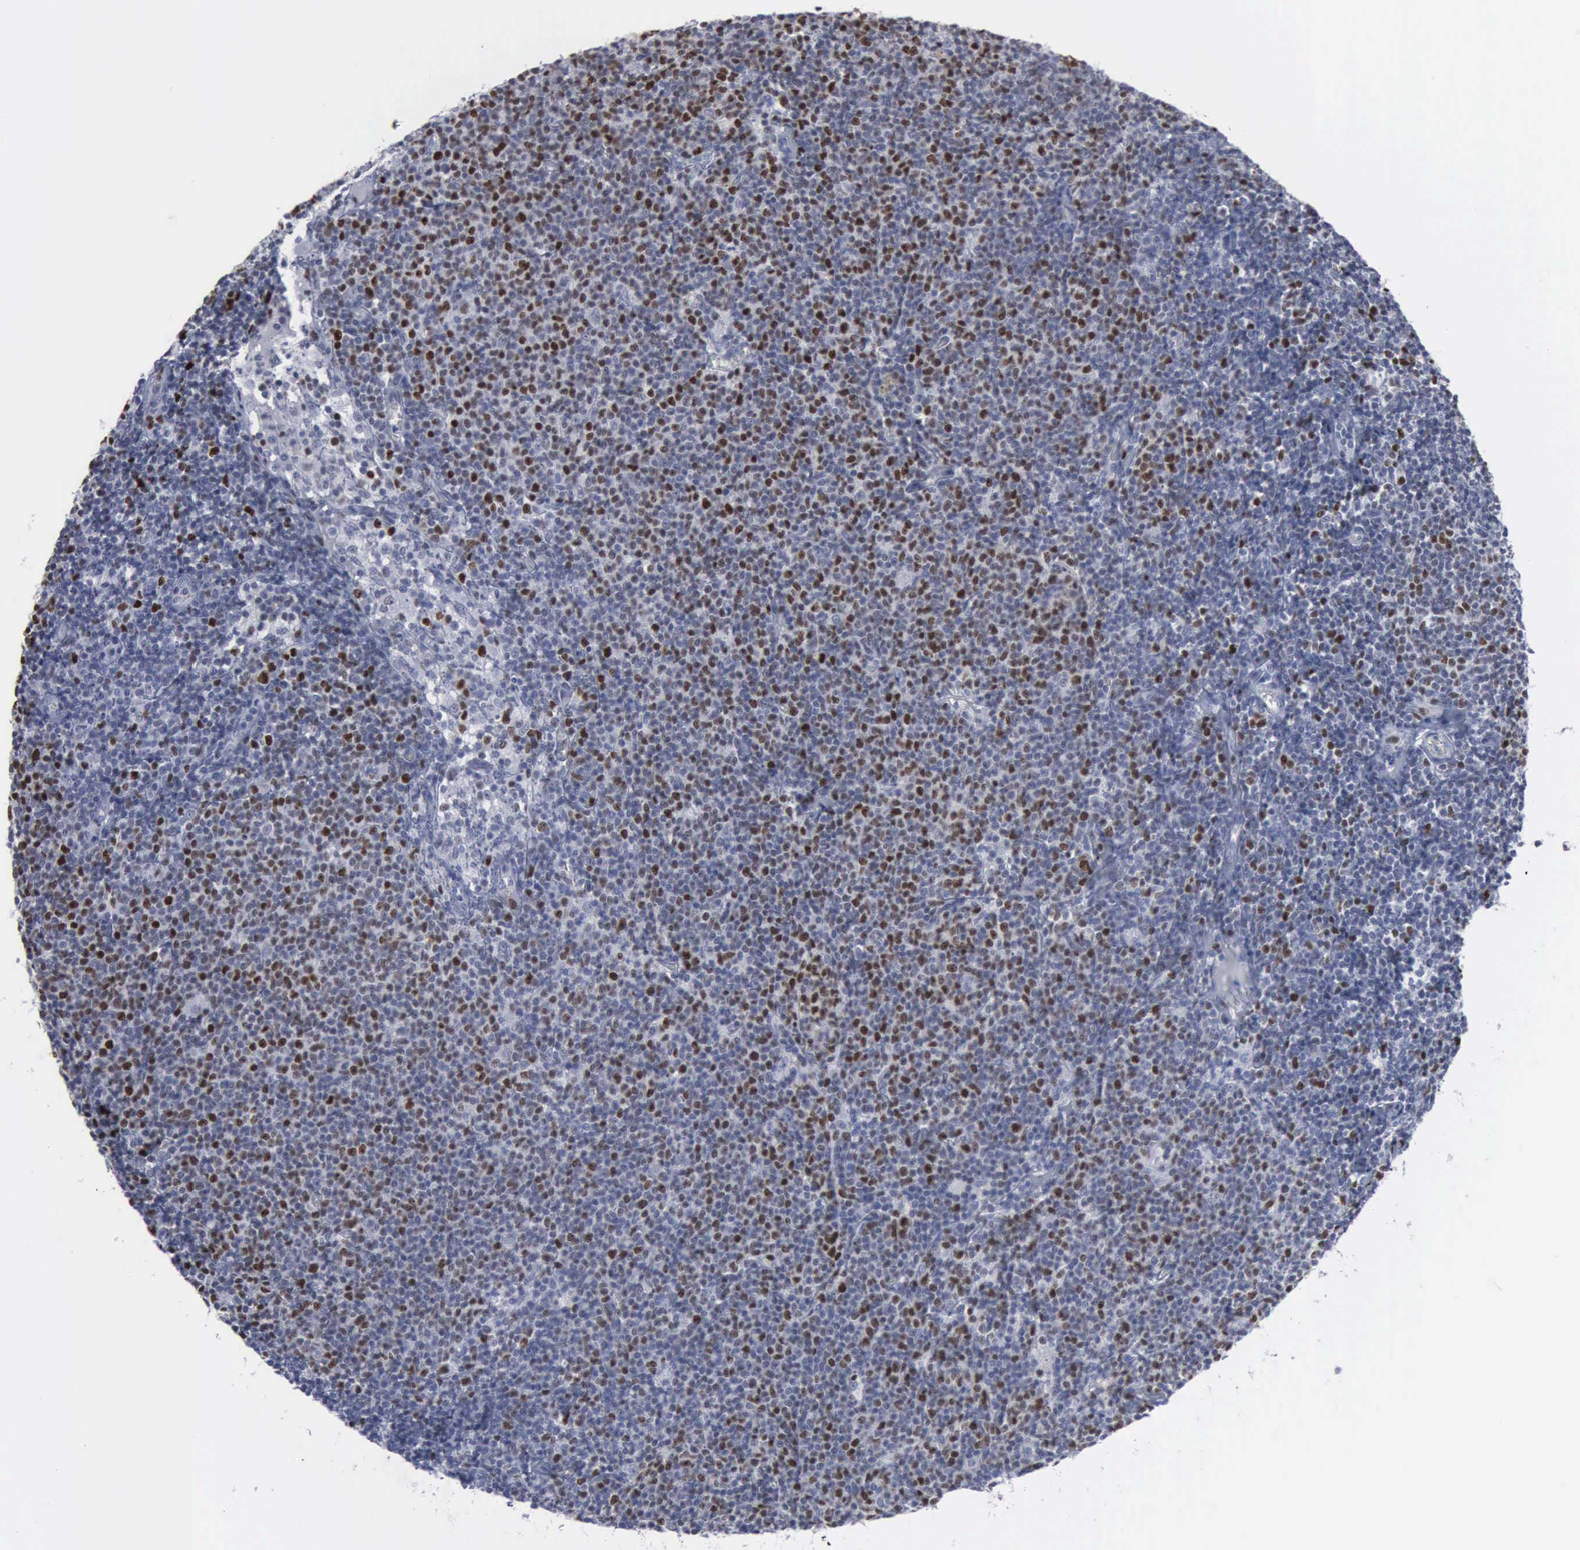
{"staining": {"intensity": "negative", "quantity": "none", "location": "none"}, "tissue": "lymphoma", "cell_type": "Tumor cells", "image_type": "cancer", "snomed": [{"axis": "morphology", "description": "Malignant lymphoma, non-Hodgkin's type, Low grade"}, {"axis": "topography", "description": "Lymph node"}], "caption": "The IHC histopathology image has no significant positivity in tumor cells of low-grade malignant lymphoma, non-Hodgkin's type tissue. Nuclei are stained in blue.", "gene": "MCM5", "patient": {"sex": "male", "age": 65}}